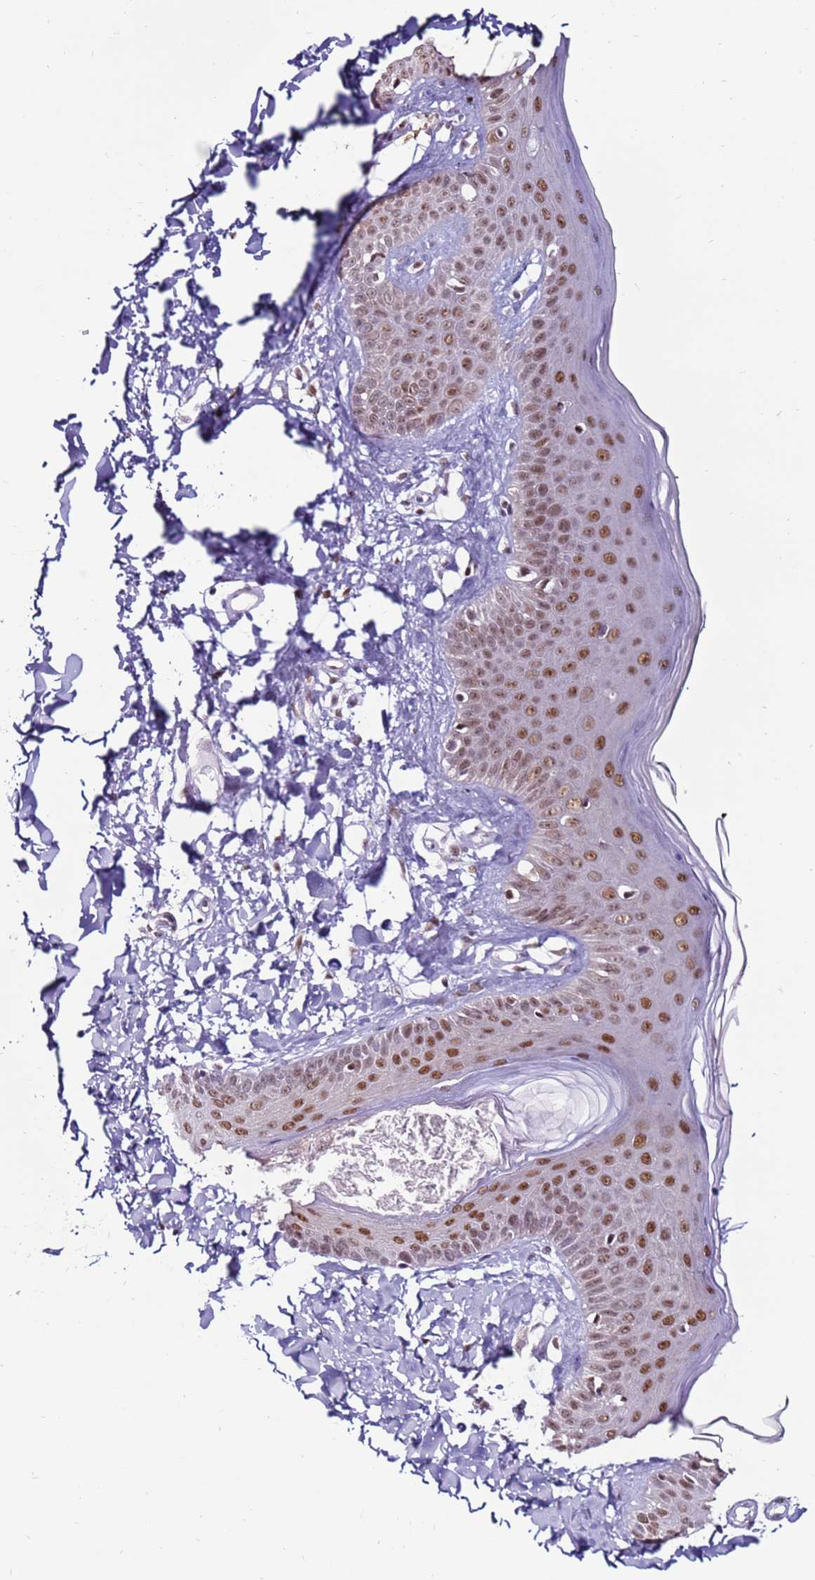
{"staining": {"intensity": "negative", "quantity": "none", "location": "none"}, "tissue": "skin", "cell_type": "Fibroblasts", "image_type": "normal", "snomed": [{"axis": "morphology", "description": "Normal tissue, NOS"}, {"axis": "topography", "description": "Skin"}], "caption": "IHC photomicrograph of normal skin: skin stained with DAB (3,3'-diaminobenzidine) shows no significant protein staining in fibroblasts. The staining was performed using DAB to visualize the protein expression in brown, while the nuclei were stained in blue with hematoxylin (Magnification: 20x).", "gene": "KPNA4", "patient": {"sex": "male", "age": 52}}